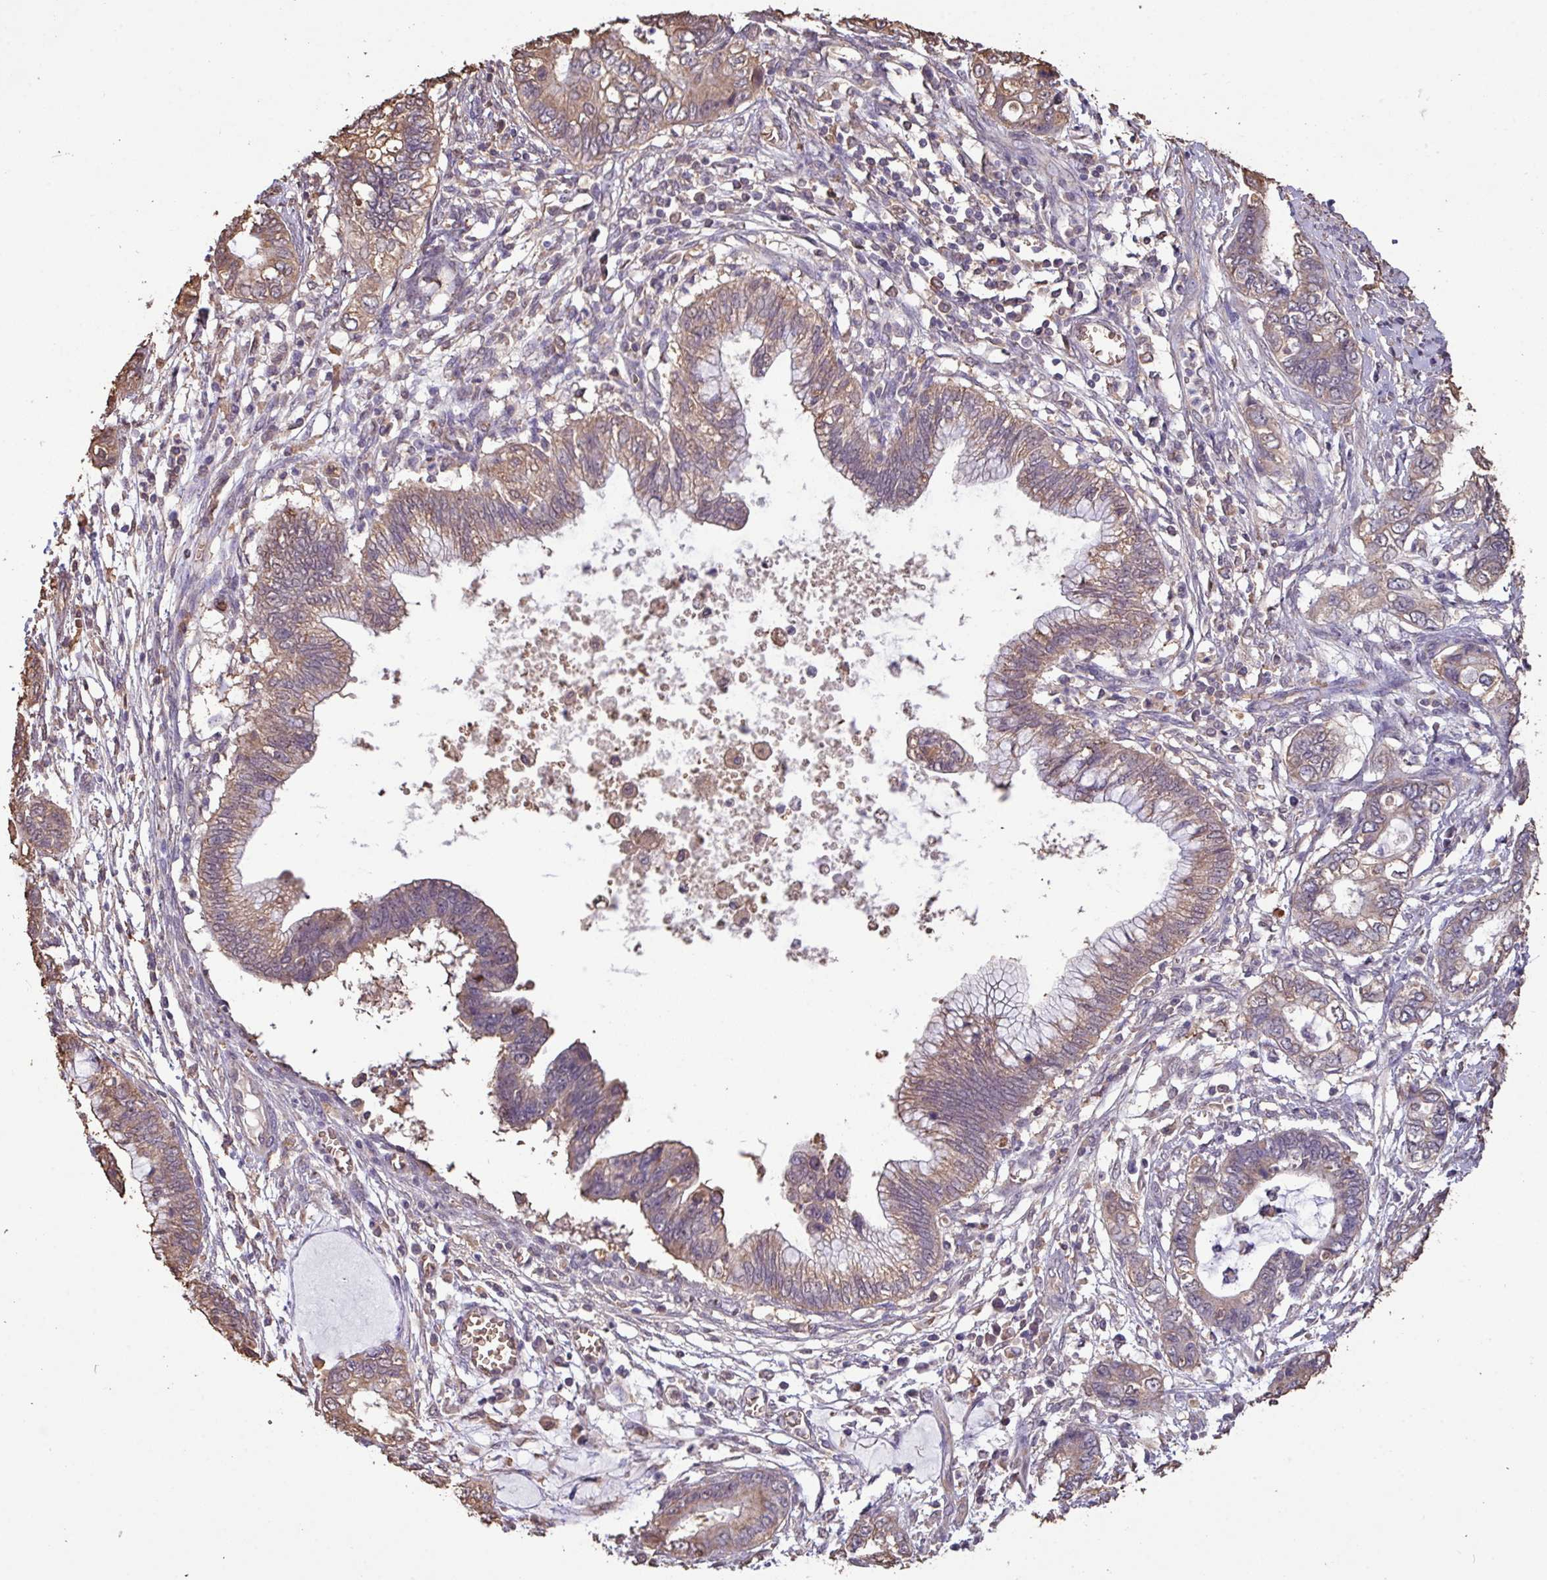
{"staining": {"intensity": "moderate", "quantity": ">75%", "location": "cytoplasmic/membranous"}, "tissue": "cervical cancer", "cell_type": "Tumor cells", "image_type": "cancer", "snomed": [{"axis": "morphology", "description": "Adenocarcinoma, NOS"}, {"axis": "topography", "description": "Cervix"}], "caption": "The histopathology image displays staining of cervical cancer (adenocarcinoma), revealing moderate cytoplasmic/membranous protein positivity (brown color) within tumor cells.", "gene": "CAMK2B", "patient": {"sex": "female", "age": 44}}